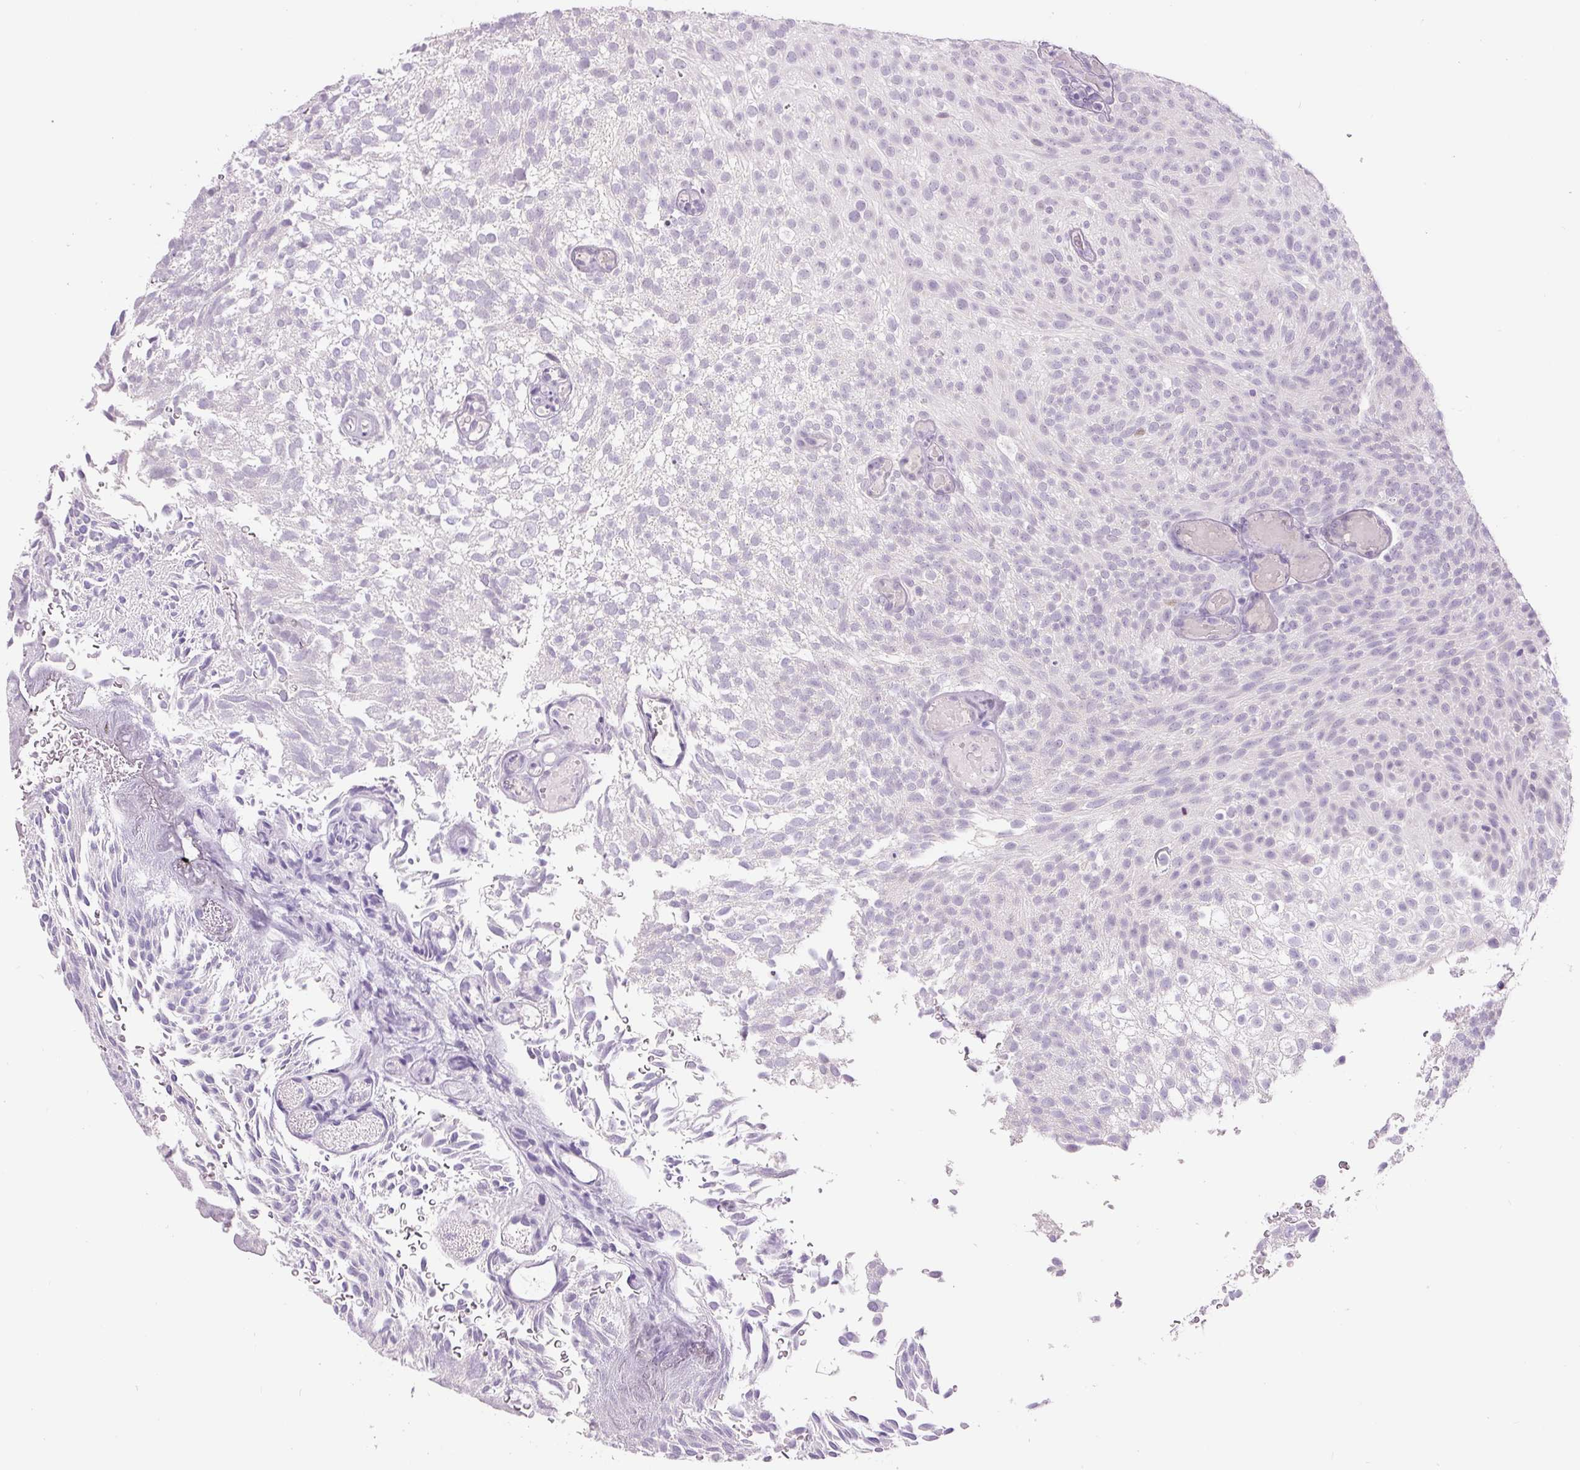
{"staining": {"intensity": "negative", "quantity": "none", "location": "none"}, "tissue": "urothelial cancer", "cell_type": "Tumor cells", "image_type": "cancer", "snomed": [{"axis": "morphology", "description": "Urothelial carcinoma, Low grade"}, {"axis": "topography", "description": "Urinary bladder"}], "caption": "A histopathology image of human low-grade urothelial carcinoma is negative for staining in tumor cells.", "gene": "SIX1", "patient": {"sex": "male", "age": 78}}